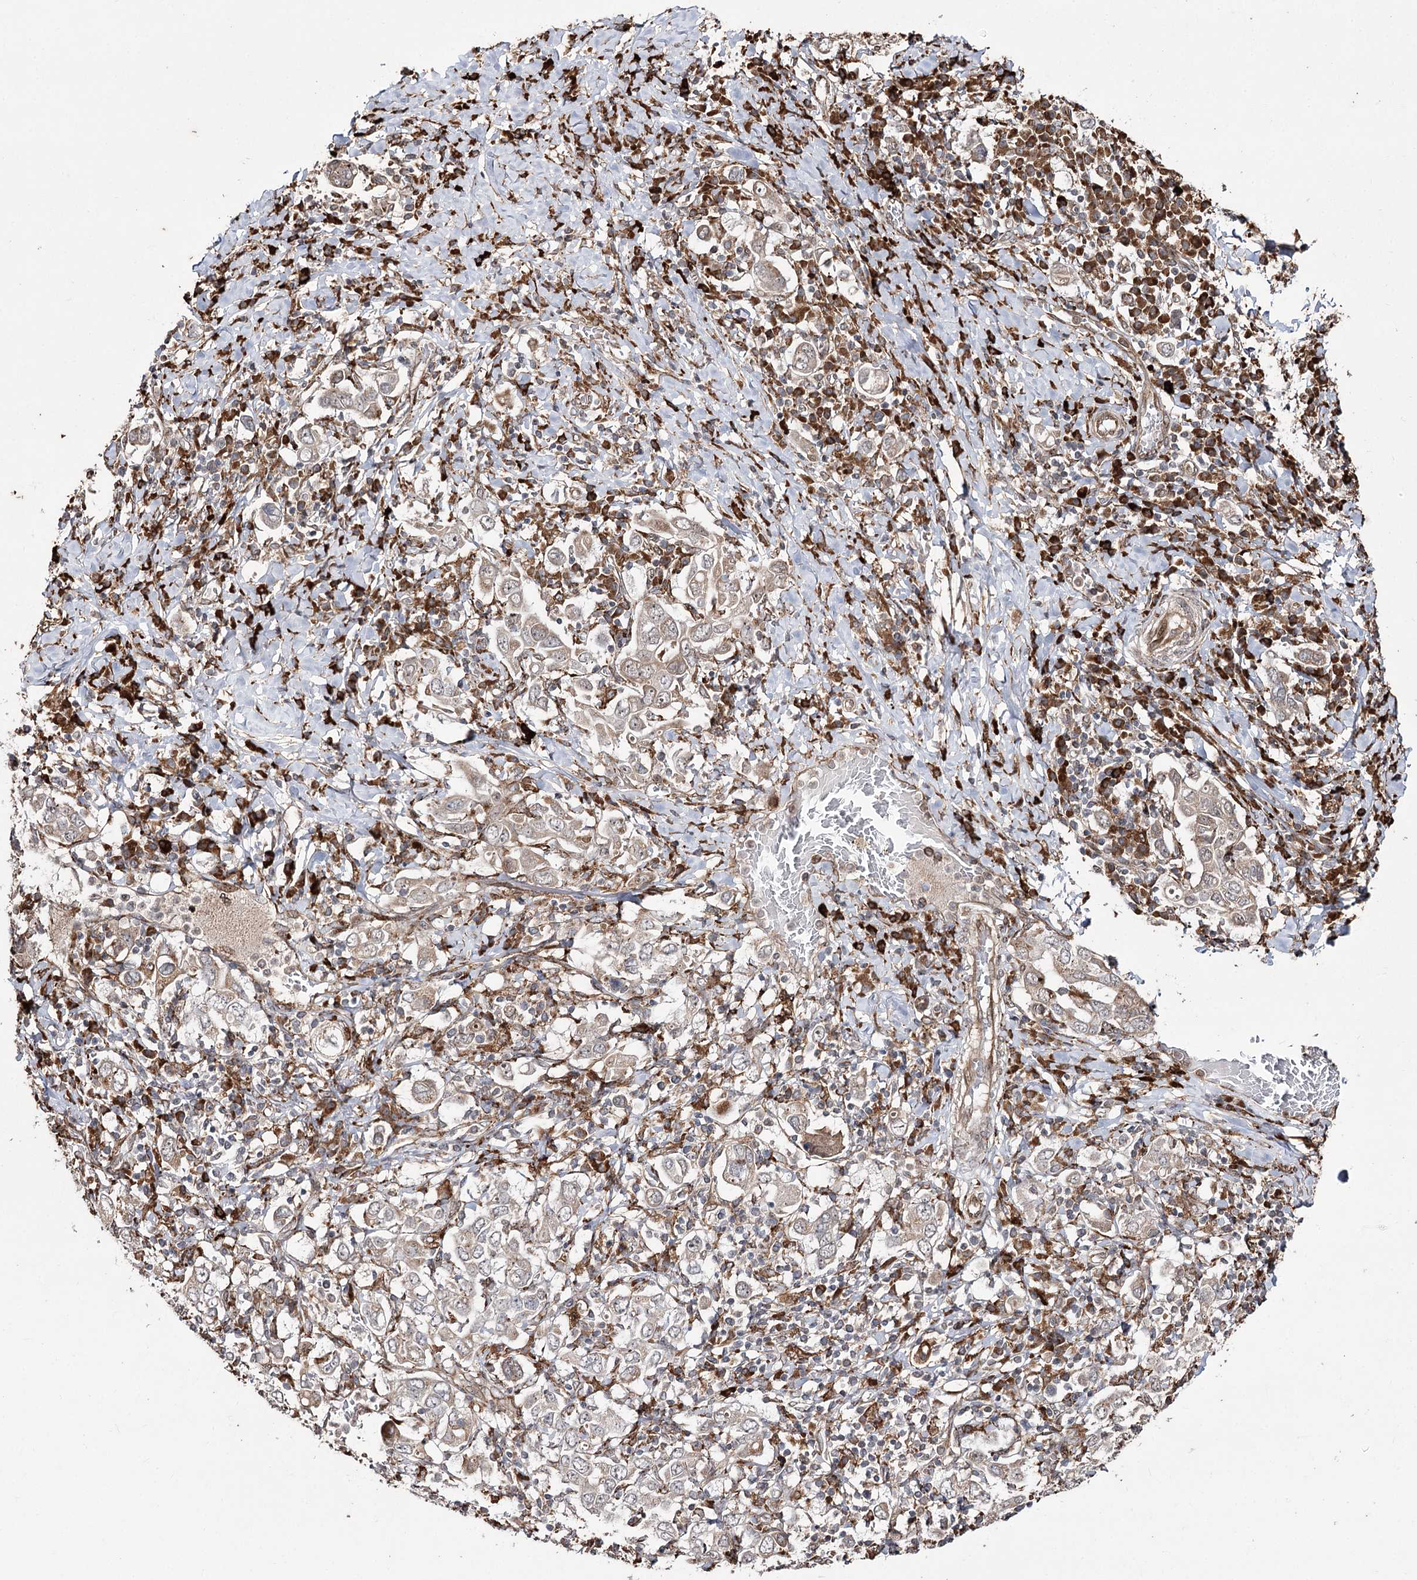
{"staining": {"intensity": "weak", "quantity": ">75%", "location": "cytoplasmic/membranous"}, "tissue": "stomach cancer", "cell_type": "Tumor cells", "image_type": "cancer", "snomed": [{"axis": "morphology", "description": "Adenocarcinoma, NOS"}, {"axis": "topography", "description": "Stomach, upper"}], "caption": "Tumor cells display low levels of weak cytoplasmic/membranous expression in approximately >75% of cells in human adenocarcinoma (stomach).", "gene": "FANCL", "patient": {"sex": "male", "age": 62}}